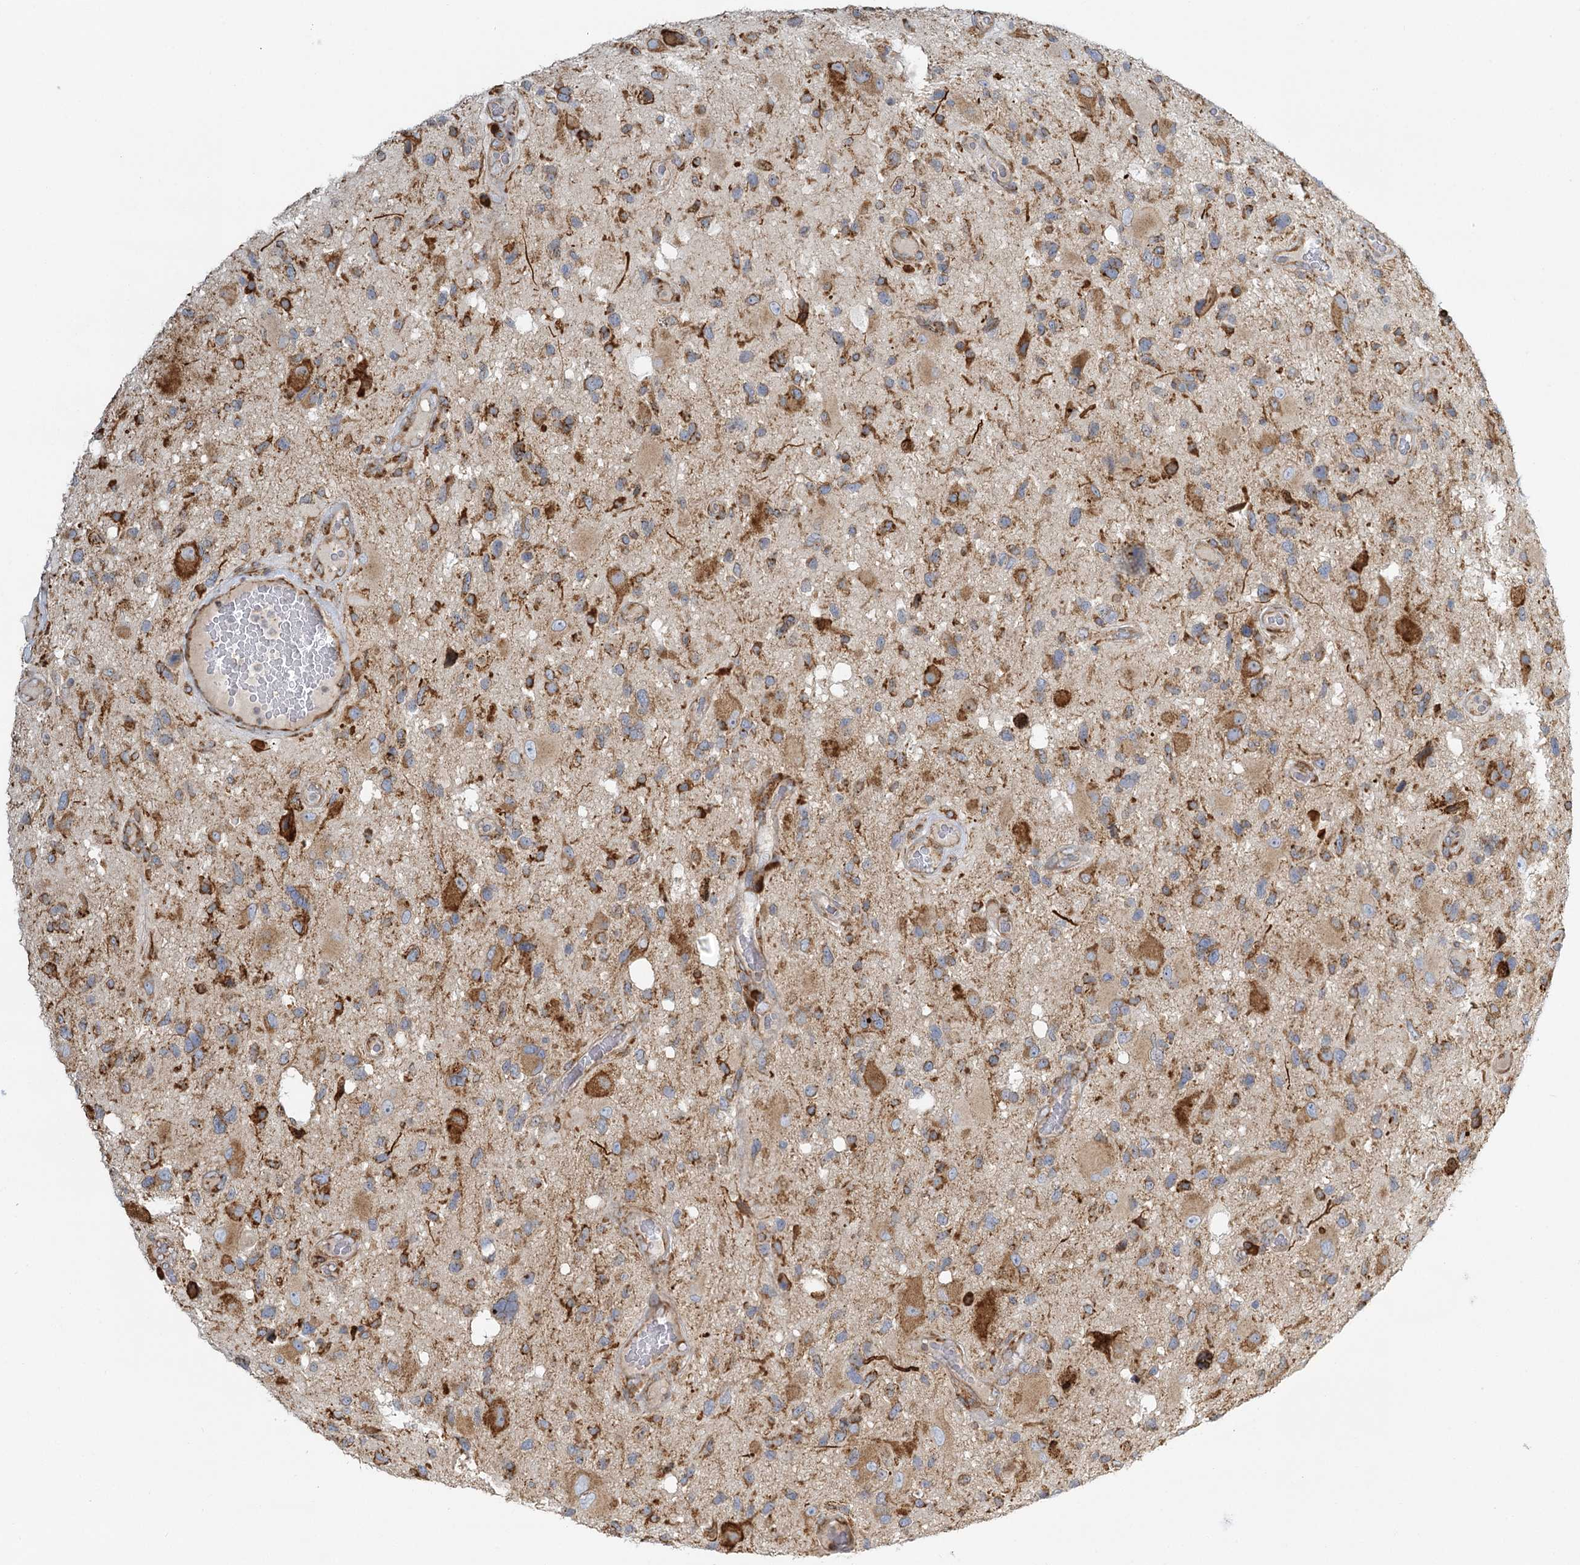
{"staining": {"intensity": "moderate", "quantity": "25%-75%", "location": "cytoplasmic/membranous"}, "tissue": "glioma", "cell_type": "Tumor cells", "image_type": "cancer", "snomed": [{"axis": "morphology", "description": "Glioma, malignant, High grade"}, {"axis": "topography", "description": "Brain"}], "caption": "Brown immunohistochemical staining in glioma demonstrates moderate cytoplasmic/membranous expression in about 25%-75% of tumor cells. The staining was performed using DAB (3,3'-diaminobenzidine), with brown indicating positive protein expression. Nuclei are stained blue with hematoxylin.", "gene": "TAS1R1", "patient": {"sex": "male", "age": 33}}